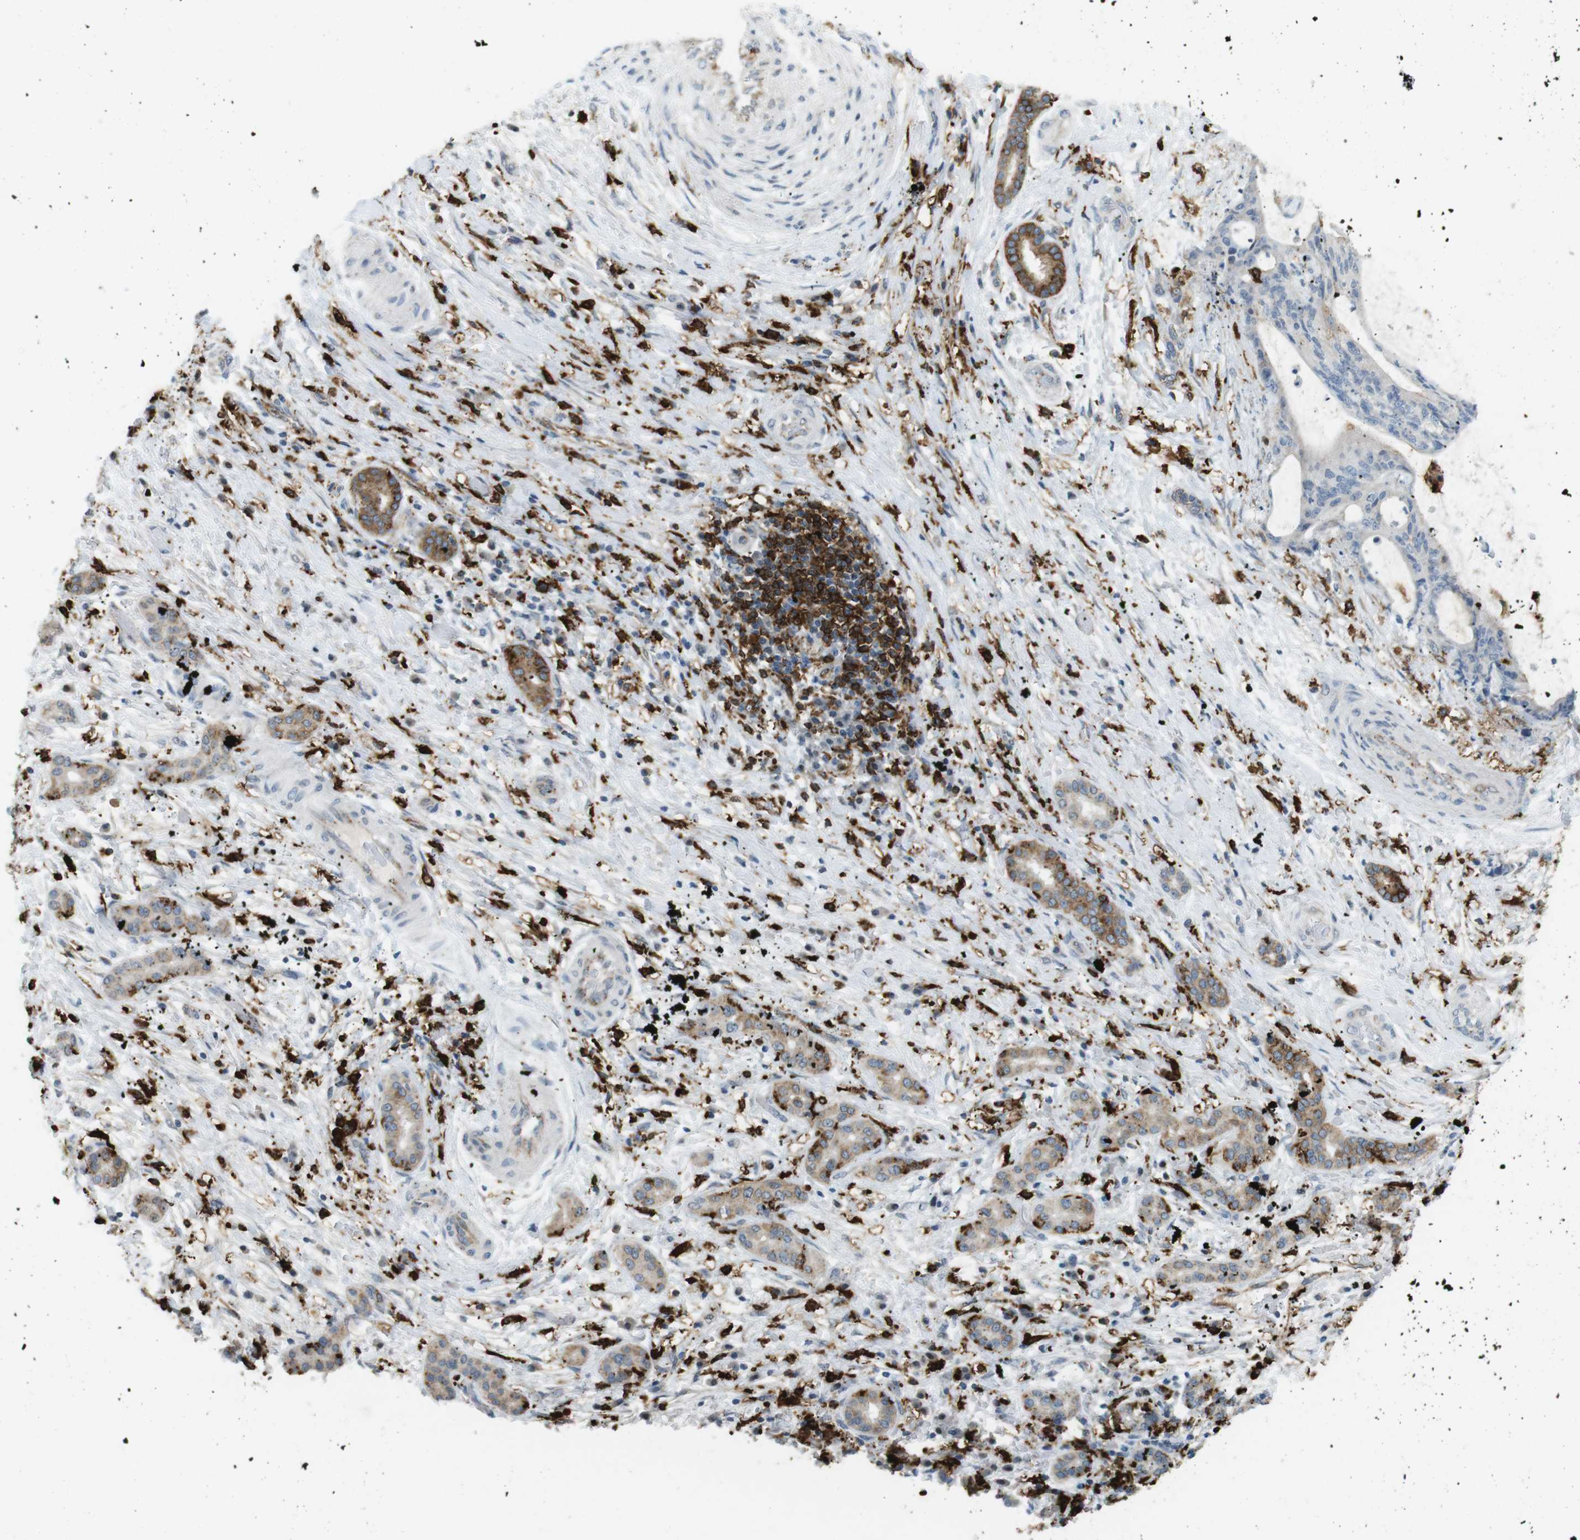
{"staining": {"intensity": "weak", "quantity": "25%-75%", "location": "cytoplasmic/membranous"}, "tissue": "liver cancer", "cell_type": "Tumor cells", "image_type": "cancer", "snomed": [{"axis": "morphology", "description": "Cholangiocarcinoma"}, {"axis": "topography", "description": "Liver"}], "caption": "Immunohistochemistry (IHC) histopathology image of neoplastic tissue: liver cancer (cholangiocarcinoma) stained using immunohistochemistry (IHC) displays low levels of weak protein expression localized specifically in the cytoplasmic/membranous of tumor cells, appearing as a cytoplasmic/membranous brown color.", "gene": "HLA-DRA", "patient": {"sex": "female", "age": 73}}